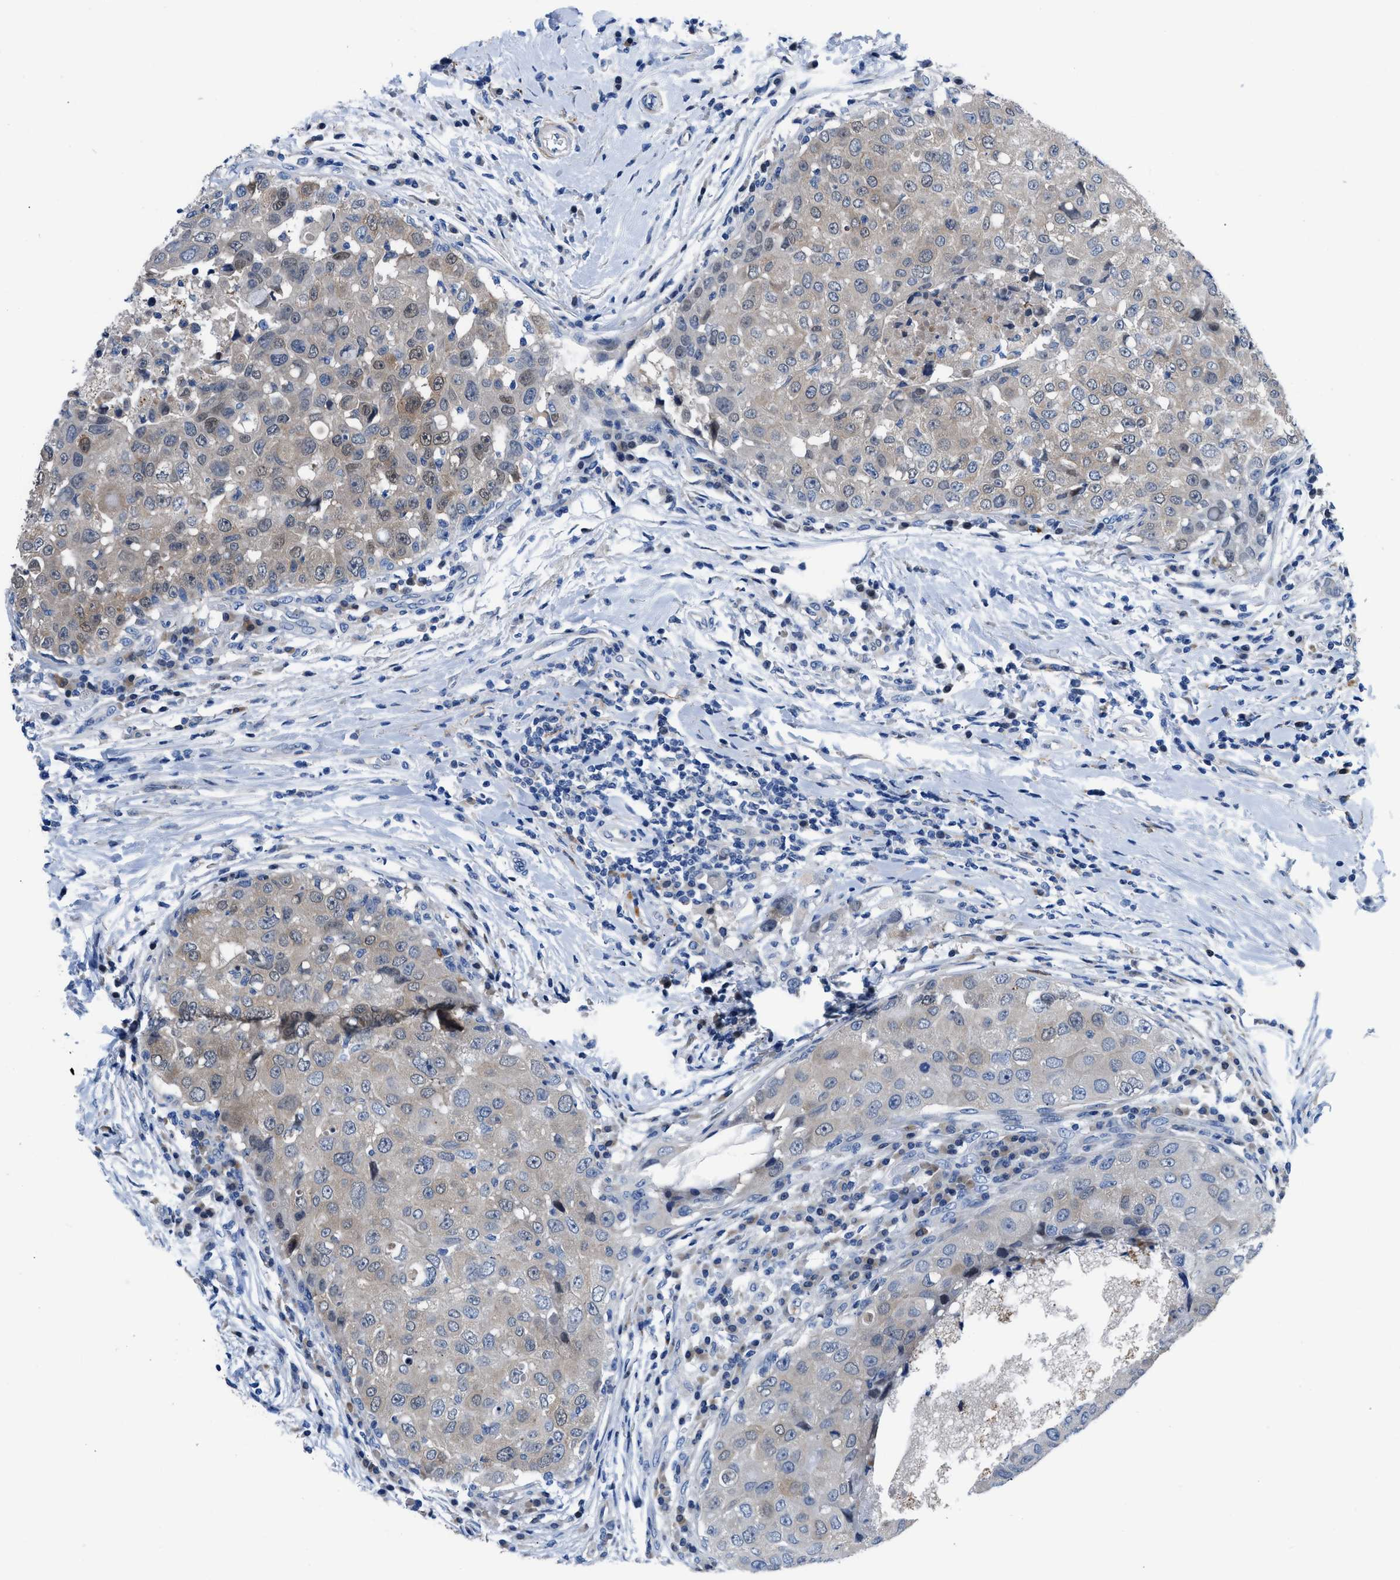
{"staining": {"intensity": "weak", "quantity": ">75%", "location": "cytoplasmic/membranous,nuclear"}, "tissue": "breast cancer", "cell_type": "Tumor cells", "image_type": "cancer", "snomed": [{"axis": "morphology", "description": "Duct carcinoma"}, {"axis": "topography", "description": "Breast"}], "caption": "Infiltrating ductal carcinoma (breast) stained with a protein marker shows weak staining in tumor cells.", "gene": "UAP1", "patient": {"sex": "female", "age": 27}}